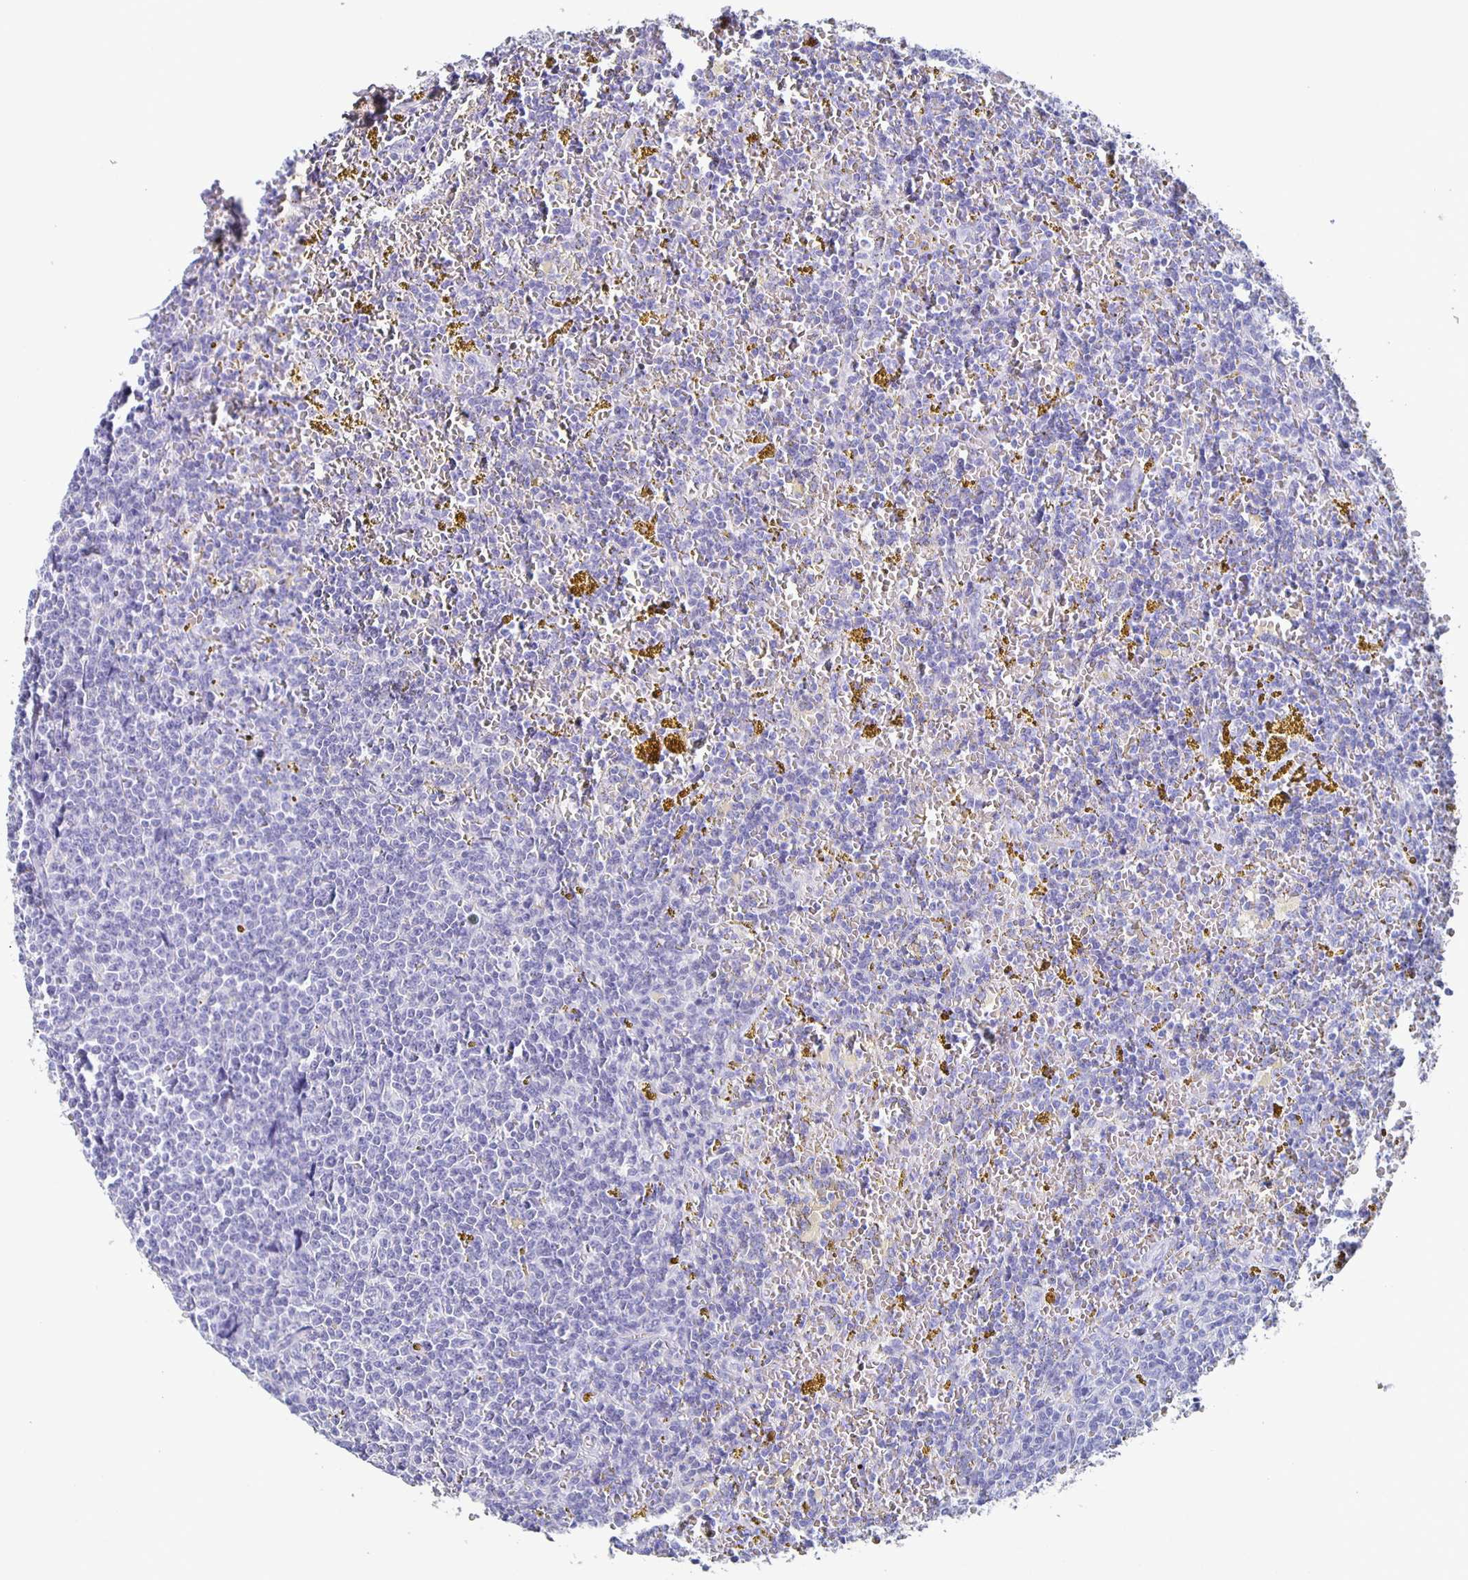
{"staining": {"intensity": "negative", "quantity": "none", "location": "none"}, "tissue": "lymphoma", "cell_type": "Tumor cells", "image_type": "cancer", "snomed": [{"axis": "morphology", "description": "Malignant lymphoma, non-Hodgkin's type, Low grade"}, {"axis": "topography", "description": "Spleen"}, {"axis": "topography", "description": "Lymph node"}], "caption": "Histopathology image shows no protein staining in tumor cells of malignant lymphoma, non-Hodgkin's type (low-grade) tissue.", "gene": "FGA", "patient": {"sex": "female", "age": 66}}